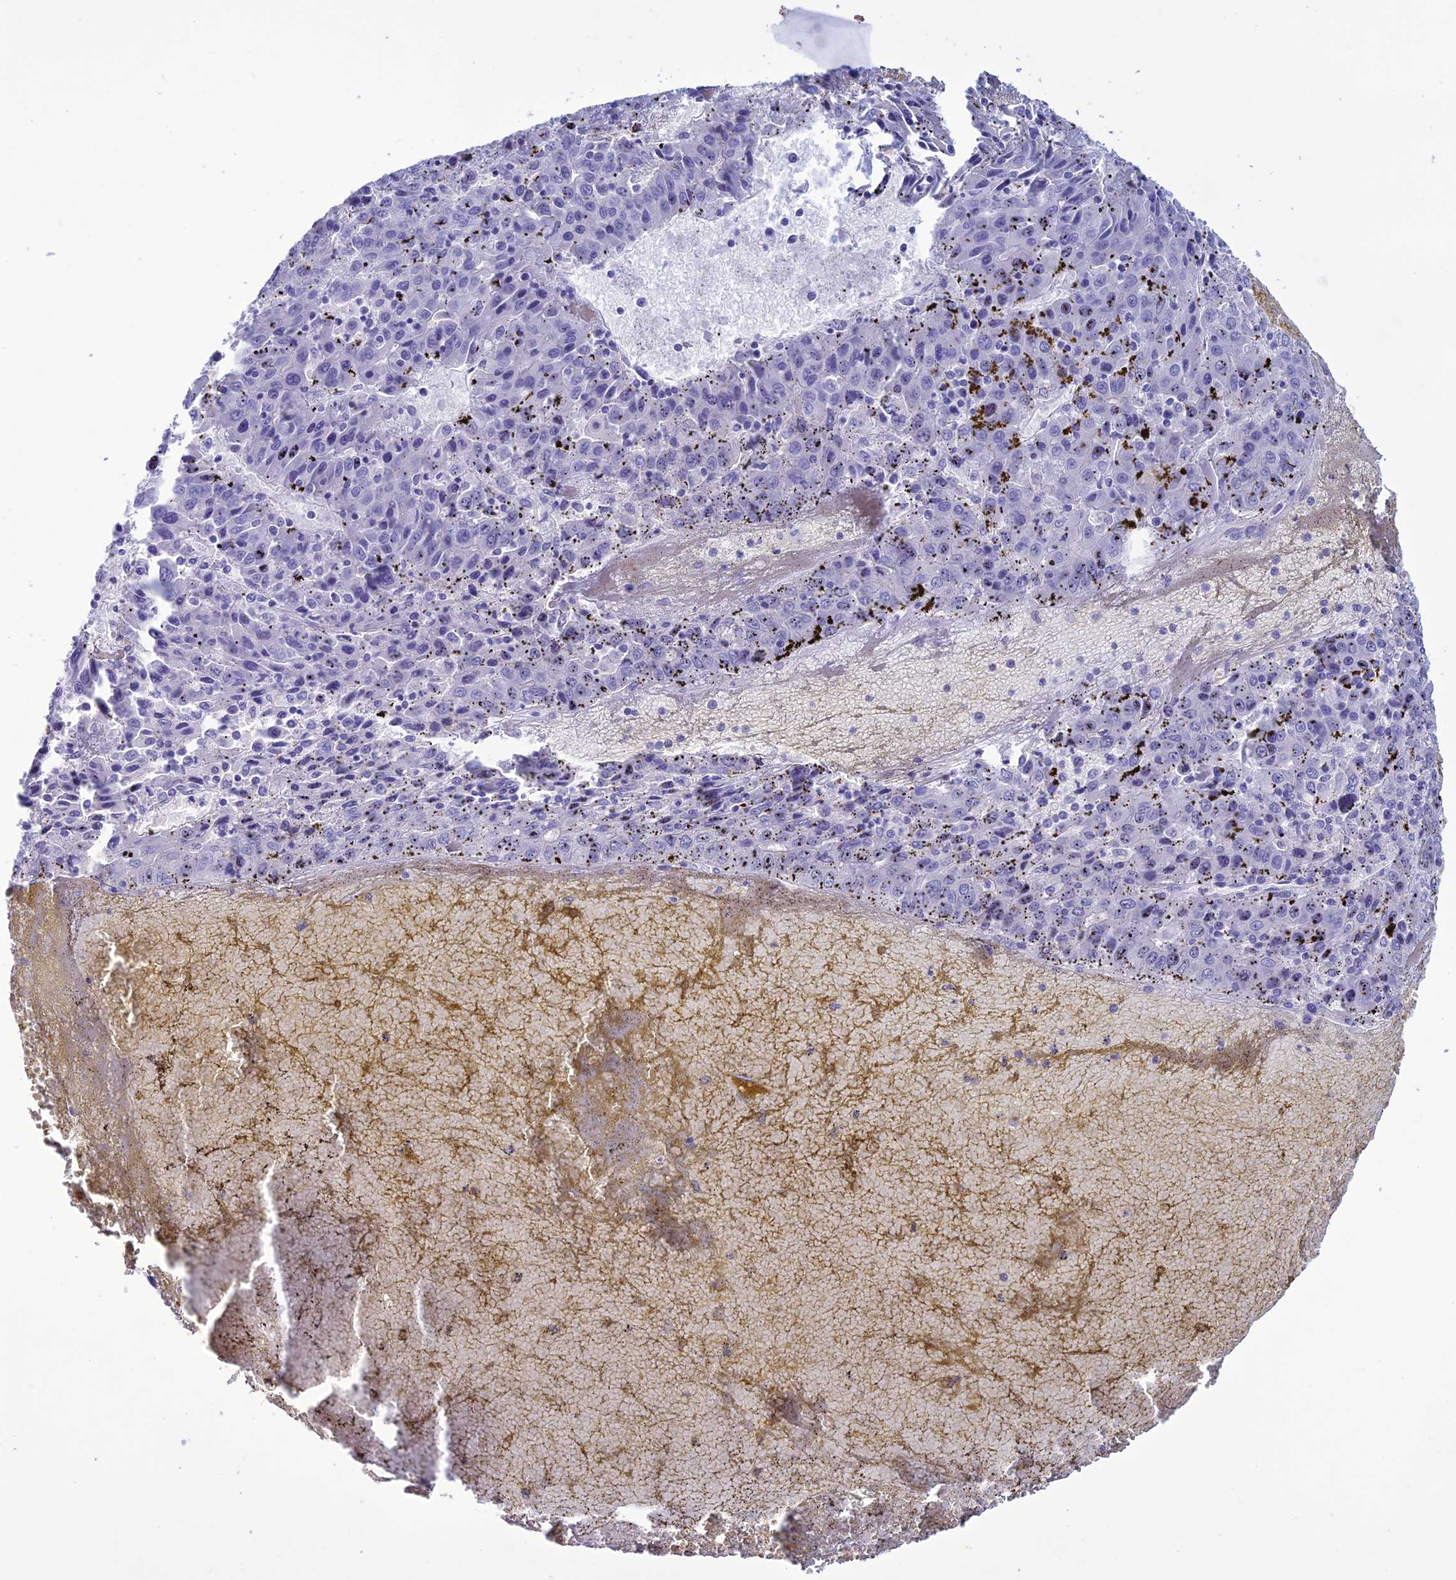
{"staining": {"intensity": "negative", "quantity": "none", "location": "none"}, "tissue": "liver cancer", "cell_type": "Tumor cells", "image_type": "cancer", "snomed": [{"axis": "morphology", "description": "Carcinoma, Hepatocellular, NOS"}, {"axis": "topography", "description": "Liver"}], "caption": "Tumor cells are negative for brown protein staining in hepatocellular carcinoma (liver).", "gene": "CLEC2L", "patient": {"sex": "female", "age": 53}}